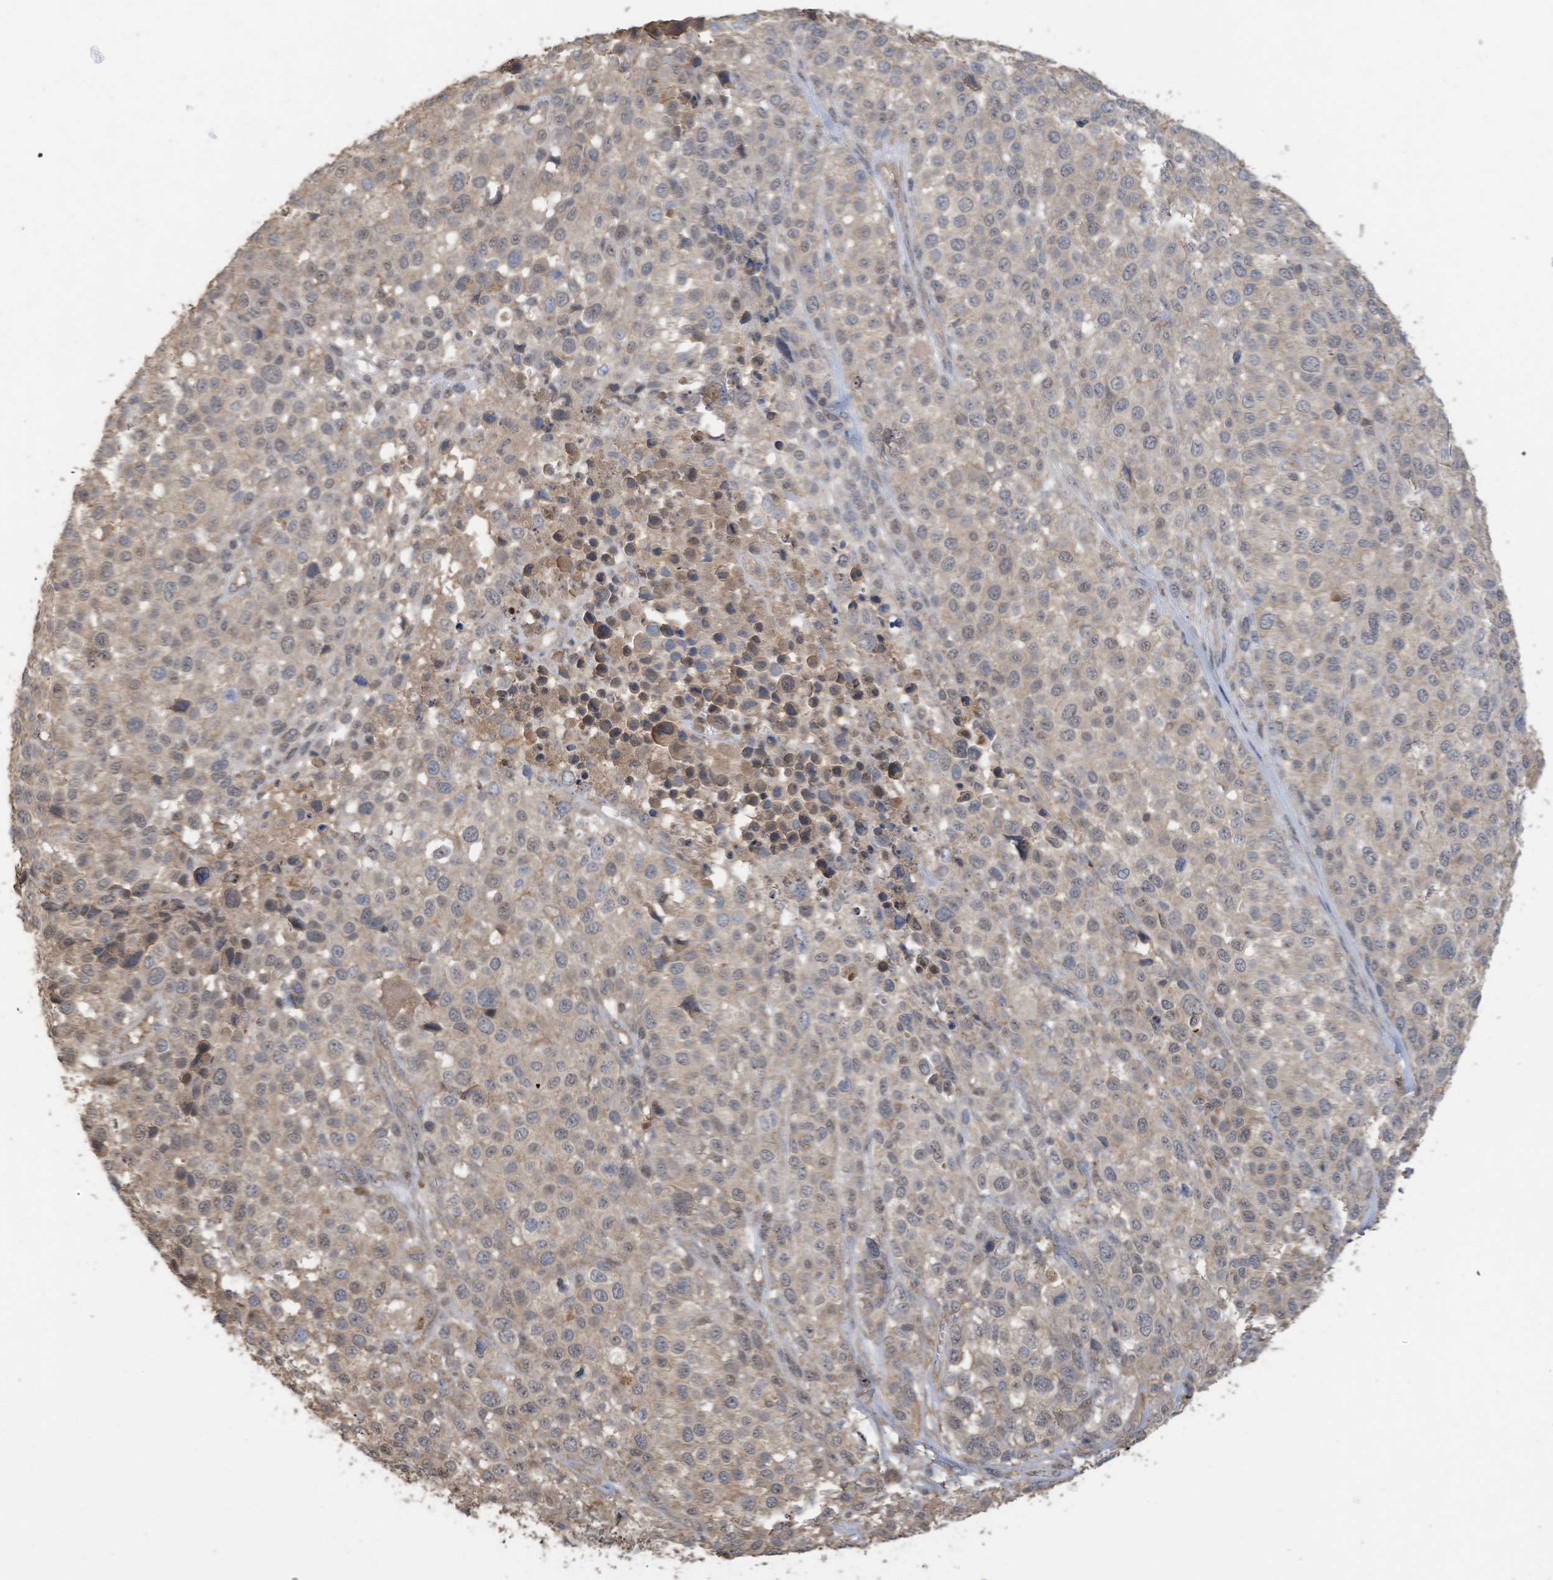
{"staining": {"intensity": "weak", "quantity": "<25%", "location": "nuclear"}, "tissue": "melanoma", "cell_type": "Tumor cells", "image_type": "cancer", "snomed": [{"axis": "morphology", "description": "Malignant melanoma, NOS"}, {"axis": "topography", "description": "Skin of trunk"}], "caption": "The histopathology image shows no significant positivity in tumor cells of melanoma. (DAB IHC, high magnification).", "gene": "COX10", "patient": {"sex": "male", "age": 71}}